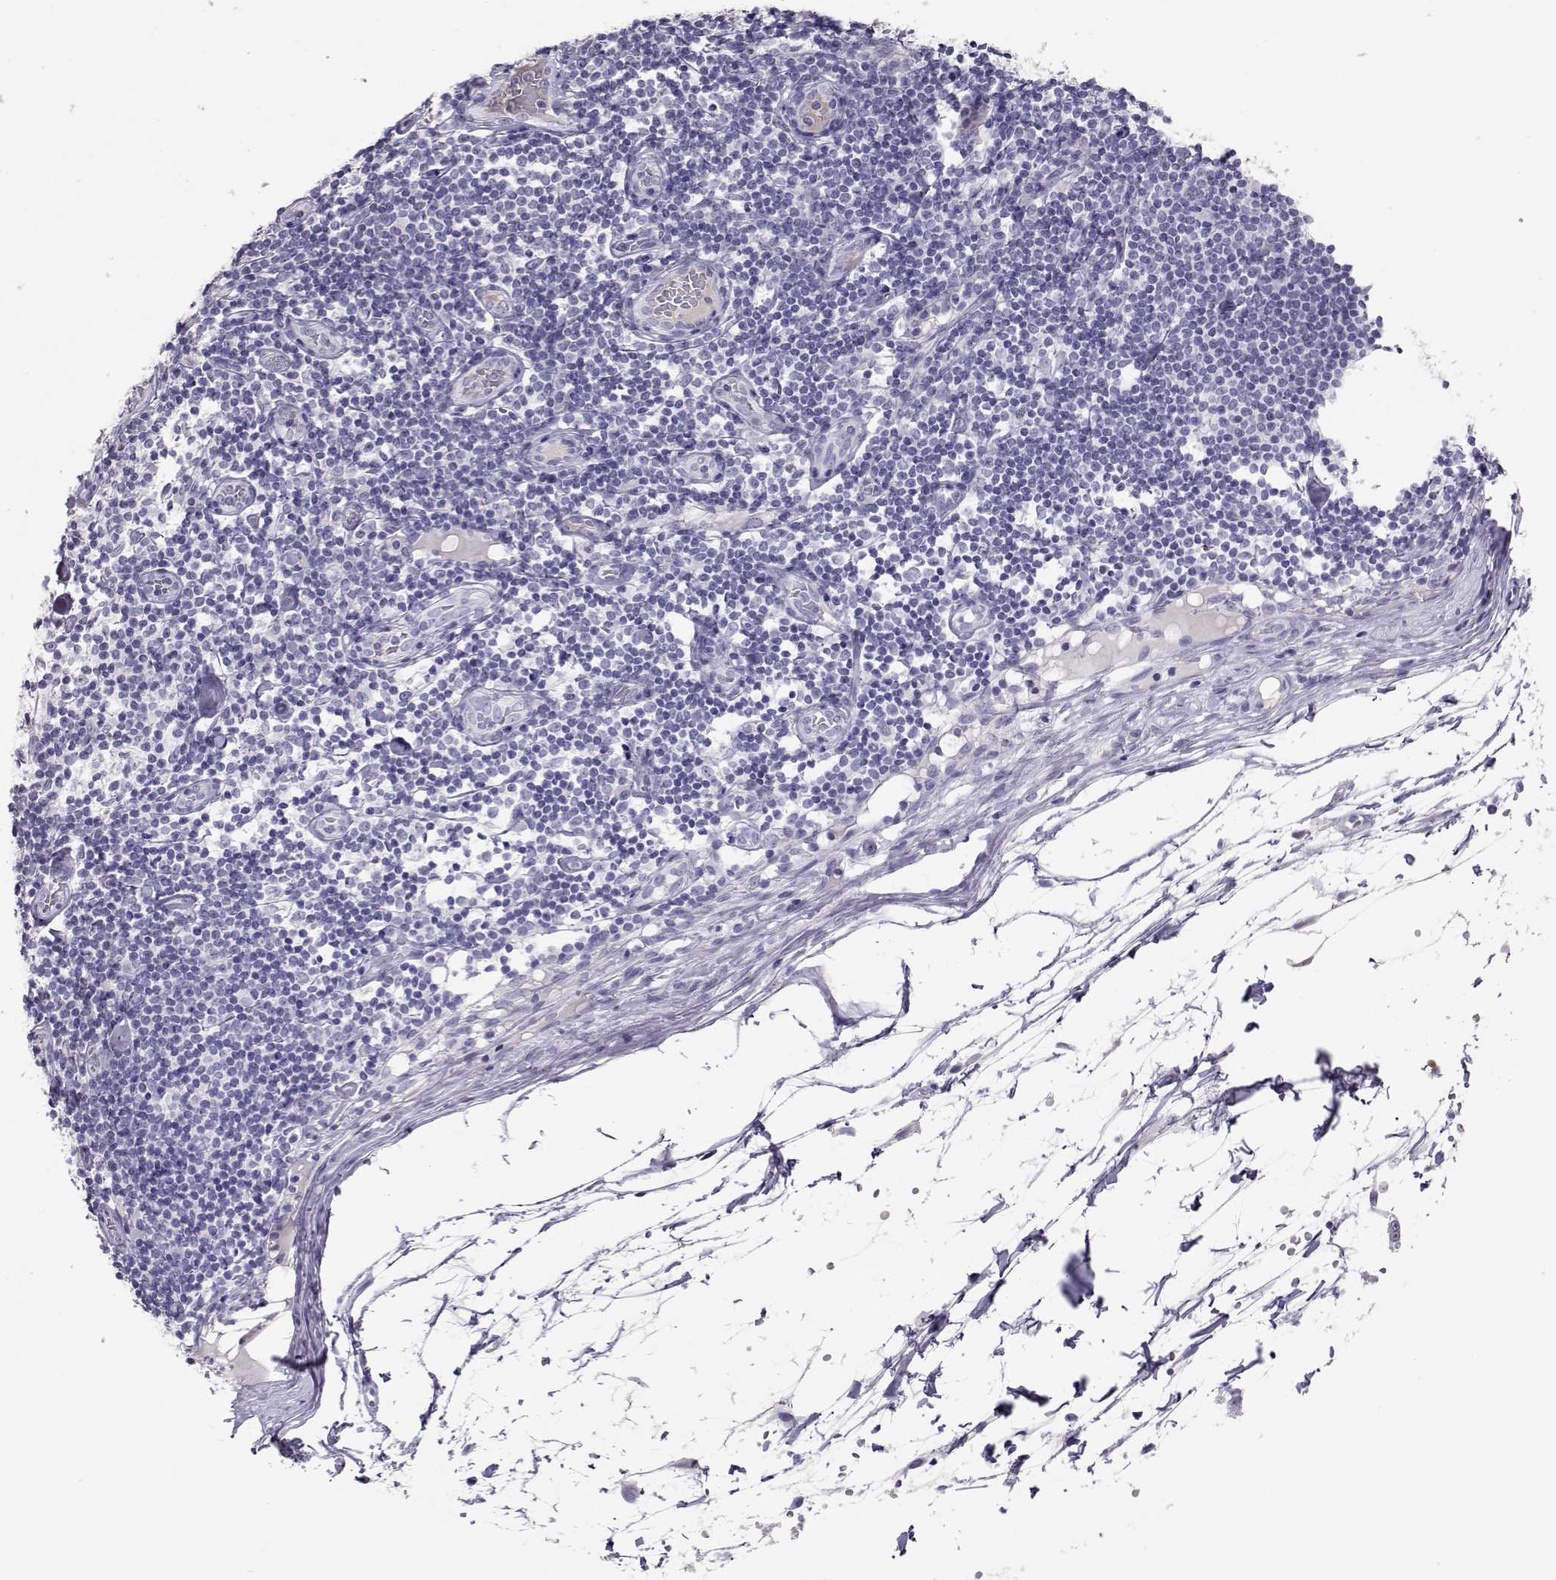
{"staining": {"intensity": "negative", "quantity": "none", "location": "none"}, "tissue": "melanoma", "cell_type": "Tumor cells", "image_type": "cancer", "snomed": [{"axis": "morphology", "description": "Malignant melanoma, Metastatic site"}, {"axis": "topography", "description": "Lymph node"}], "caption": "Human melanoma stained for a protein using IHC shows no staining in tumor cells.", "gene": "PMCH", "patient": {"sex": "female", "age": 64}}